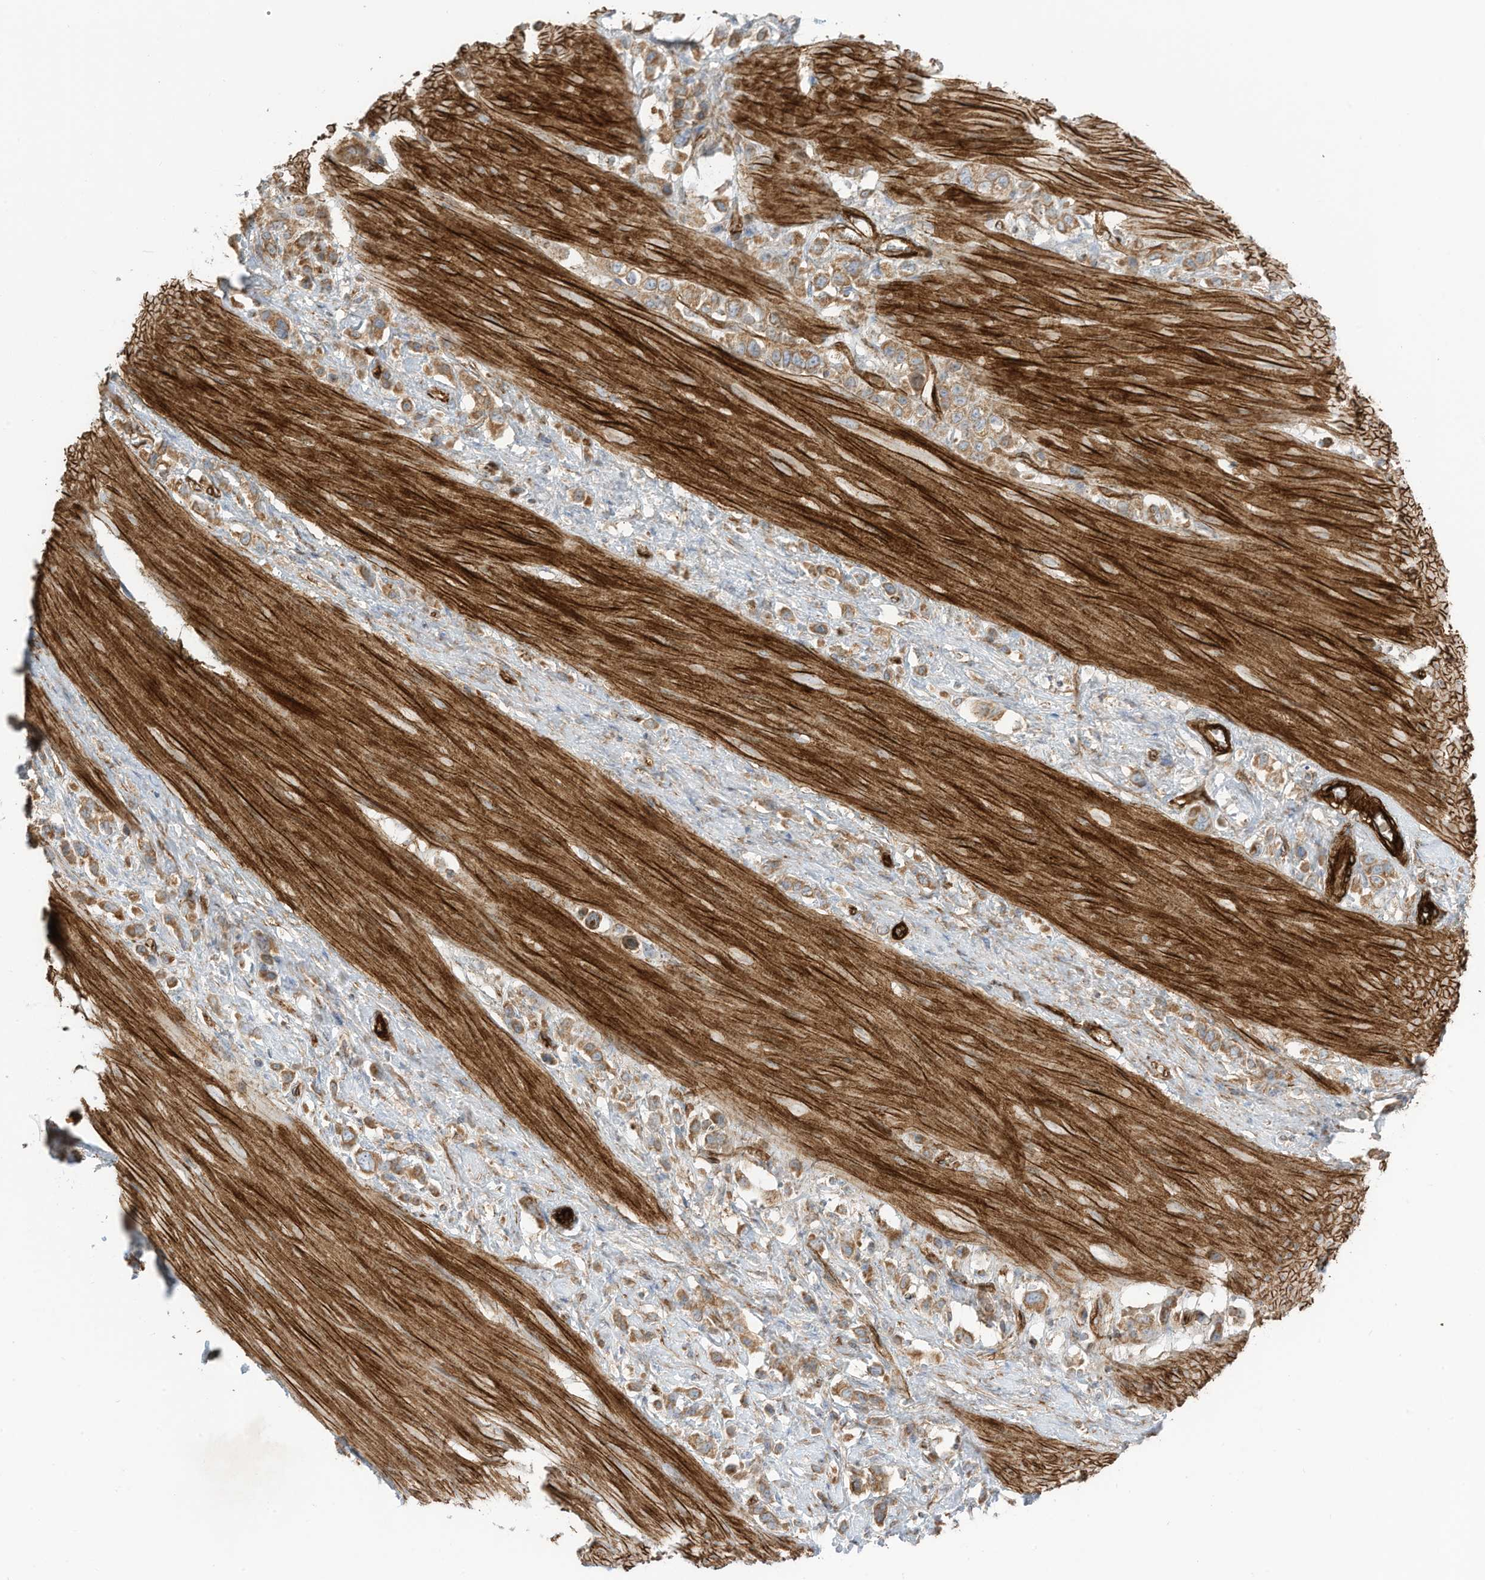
{"staining": {"intensity": "moderate", "quantity": ">75%", "location": "cytoplasmic/membranous"}, "tissue": "stomach cancer", "cell_type": "Tumor cells", "image_type": "cancer", "snomed": [{"axis": "morphology", "description": "Adenocarcinoma, NOS"}, {"axis": "topography", "description": "Stomach"}], "caption": "The micrograph shows a brown stain indicating the presence of a protein in the cytoplasmic/membranous of tumor cells in adenocarcinoma (stomach).", "gene": "ABCB7", "patient": {"sex": "female", "age": 65}}